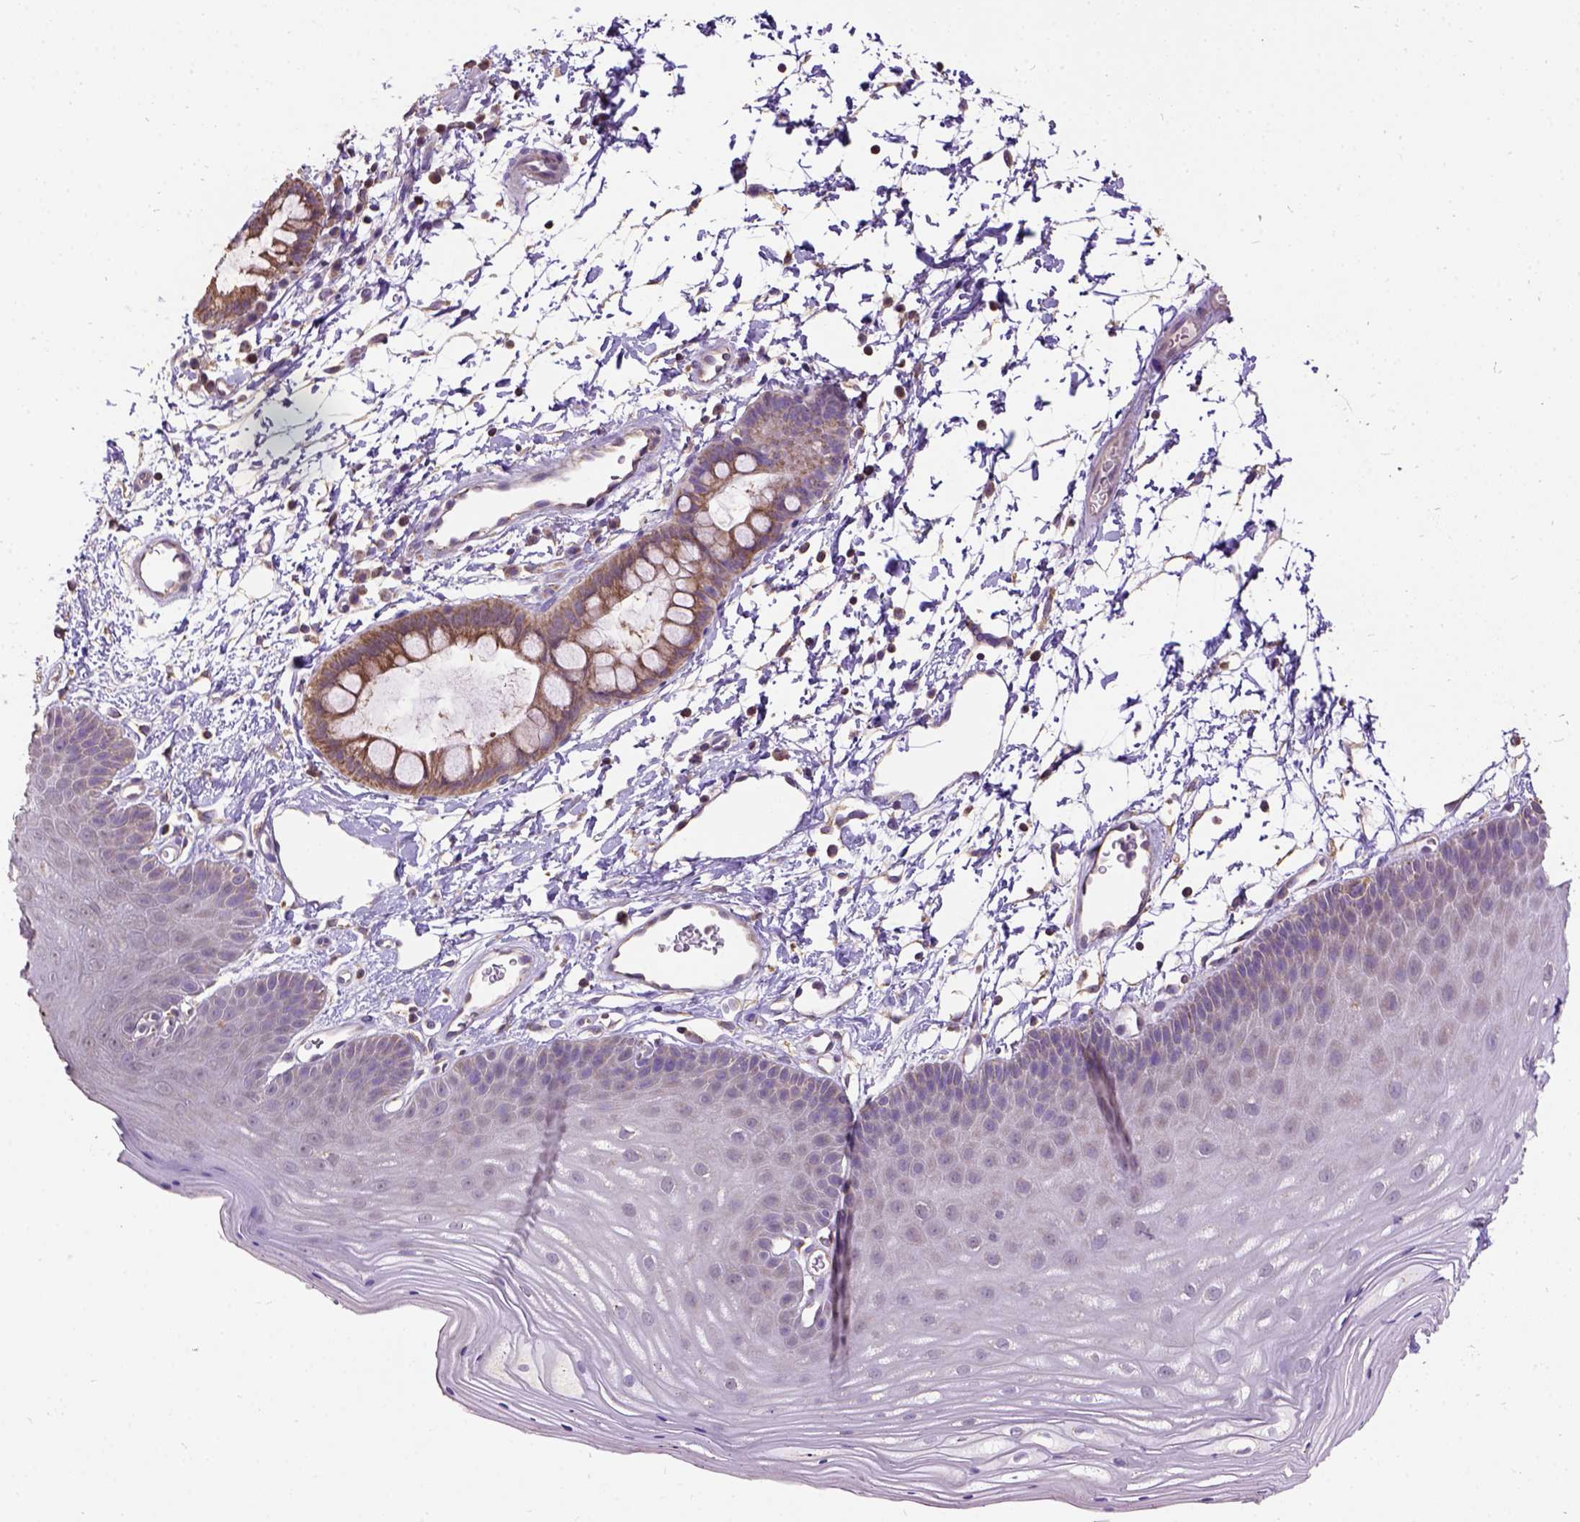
{"staining": {"intensity": "moderate", "quantity": ">75%", "location": "cytoplasmic/membranous"}, "tissue": "skin", "cell_type": "Epidermal cells", "image_type": "normal", "snomed": [{"axis": "morphology", "description": "Normal tissue, NOS"}, {"axis": "topography", "description": "Anal"}], "caption": "Immunohistochemistry (DAB) staining of normal human skin reveals moderate cytoplasmic/membranous protein positivity in approximately >75% of epidermal cells. (DAB IHC with brightfield microscopy, high magnification).", "gene": "DQX1", "patient": {"sex": "male", "age": 53}}